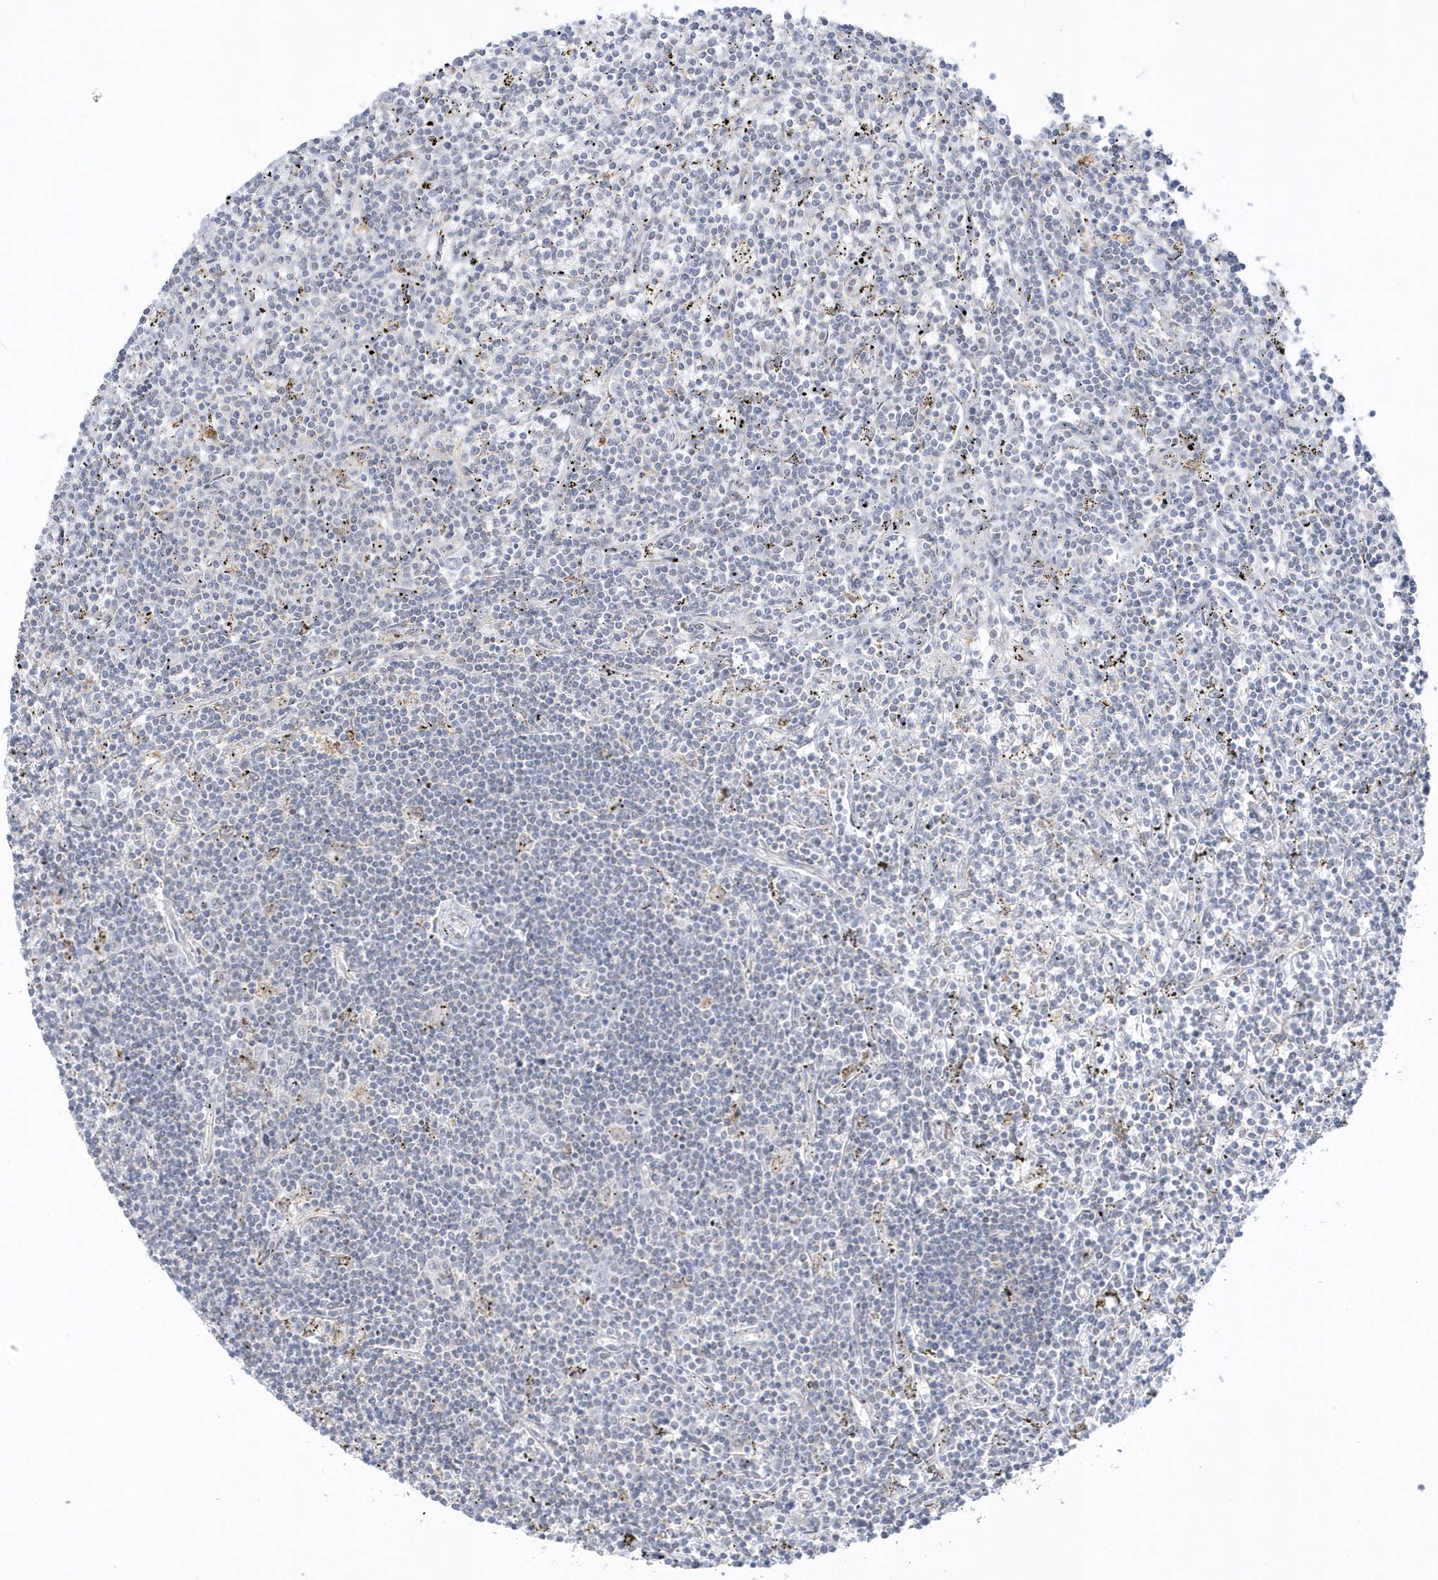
{"staining": {"intensity": "negative", "quantity": "none", "location": "none"}, "tissue": "lymphoma", "cell_type": "Tumor cells", "image_type": "cancer", "snomed": [{"axis": "morphology", "description": "Malignant lymphoma, non-Hodgkin's type, Low grade"}, {"axis": "topography", "description": "Spleen"}], "caption": "Immunohistochemical staining of malignant lymphoma, non-Hodgkin's type (low-grade) reveals no significant expression in tumor cells. (Brightfield microscopy of DAB (3,3'-diaminobenzidine) immunohistochemistry at high magnification).", "gene": "PCBD1", "patient": {"sex": "male", "age": 76}}